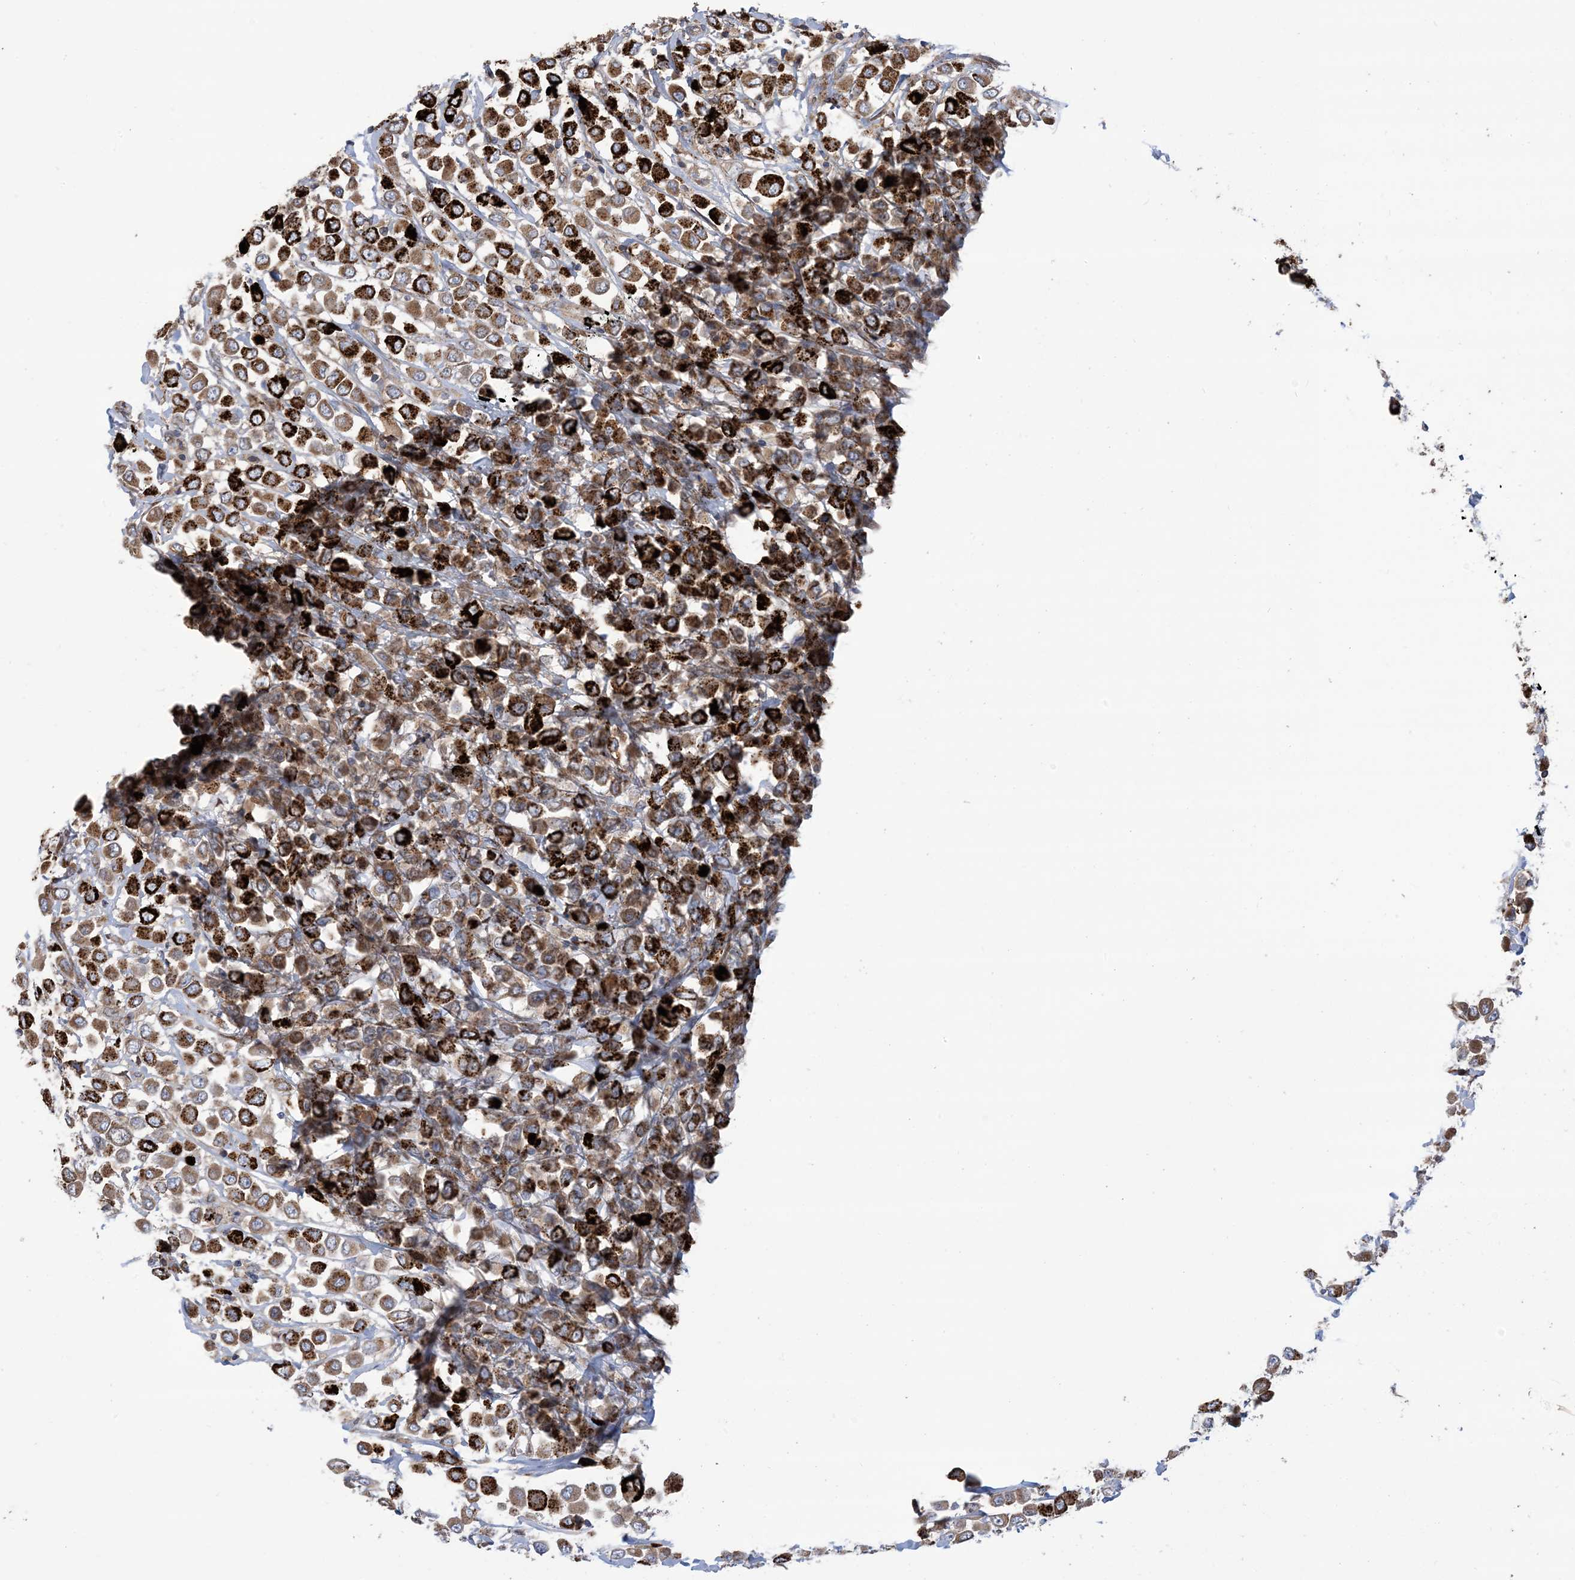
{"staining": {"intensity": "strong", "quantity": "25%-75%", "location": "cytoplasmic/membranous"}, "tissue": "breast cancer", "cell_type": "Tumor cells", "image_type": "cancer", "snomed": [{"axis": "morphology", "description": "Duct carcinoma"}, {"axis": "topography", "description": "Breast"}], "caption": "Approximately 25%-75% of tumor cells in breast intraductal carcinoma show strong cytoplasmic/membranous protein positivity as visualized by brown immunohistochemical staining.", "gene": "CLEC16A", "patient": {"sex": "female", "age": 61}}